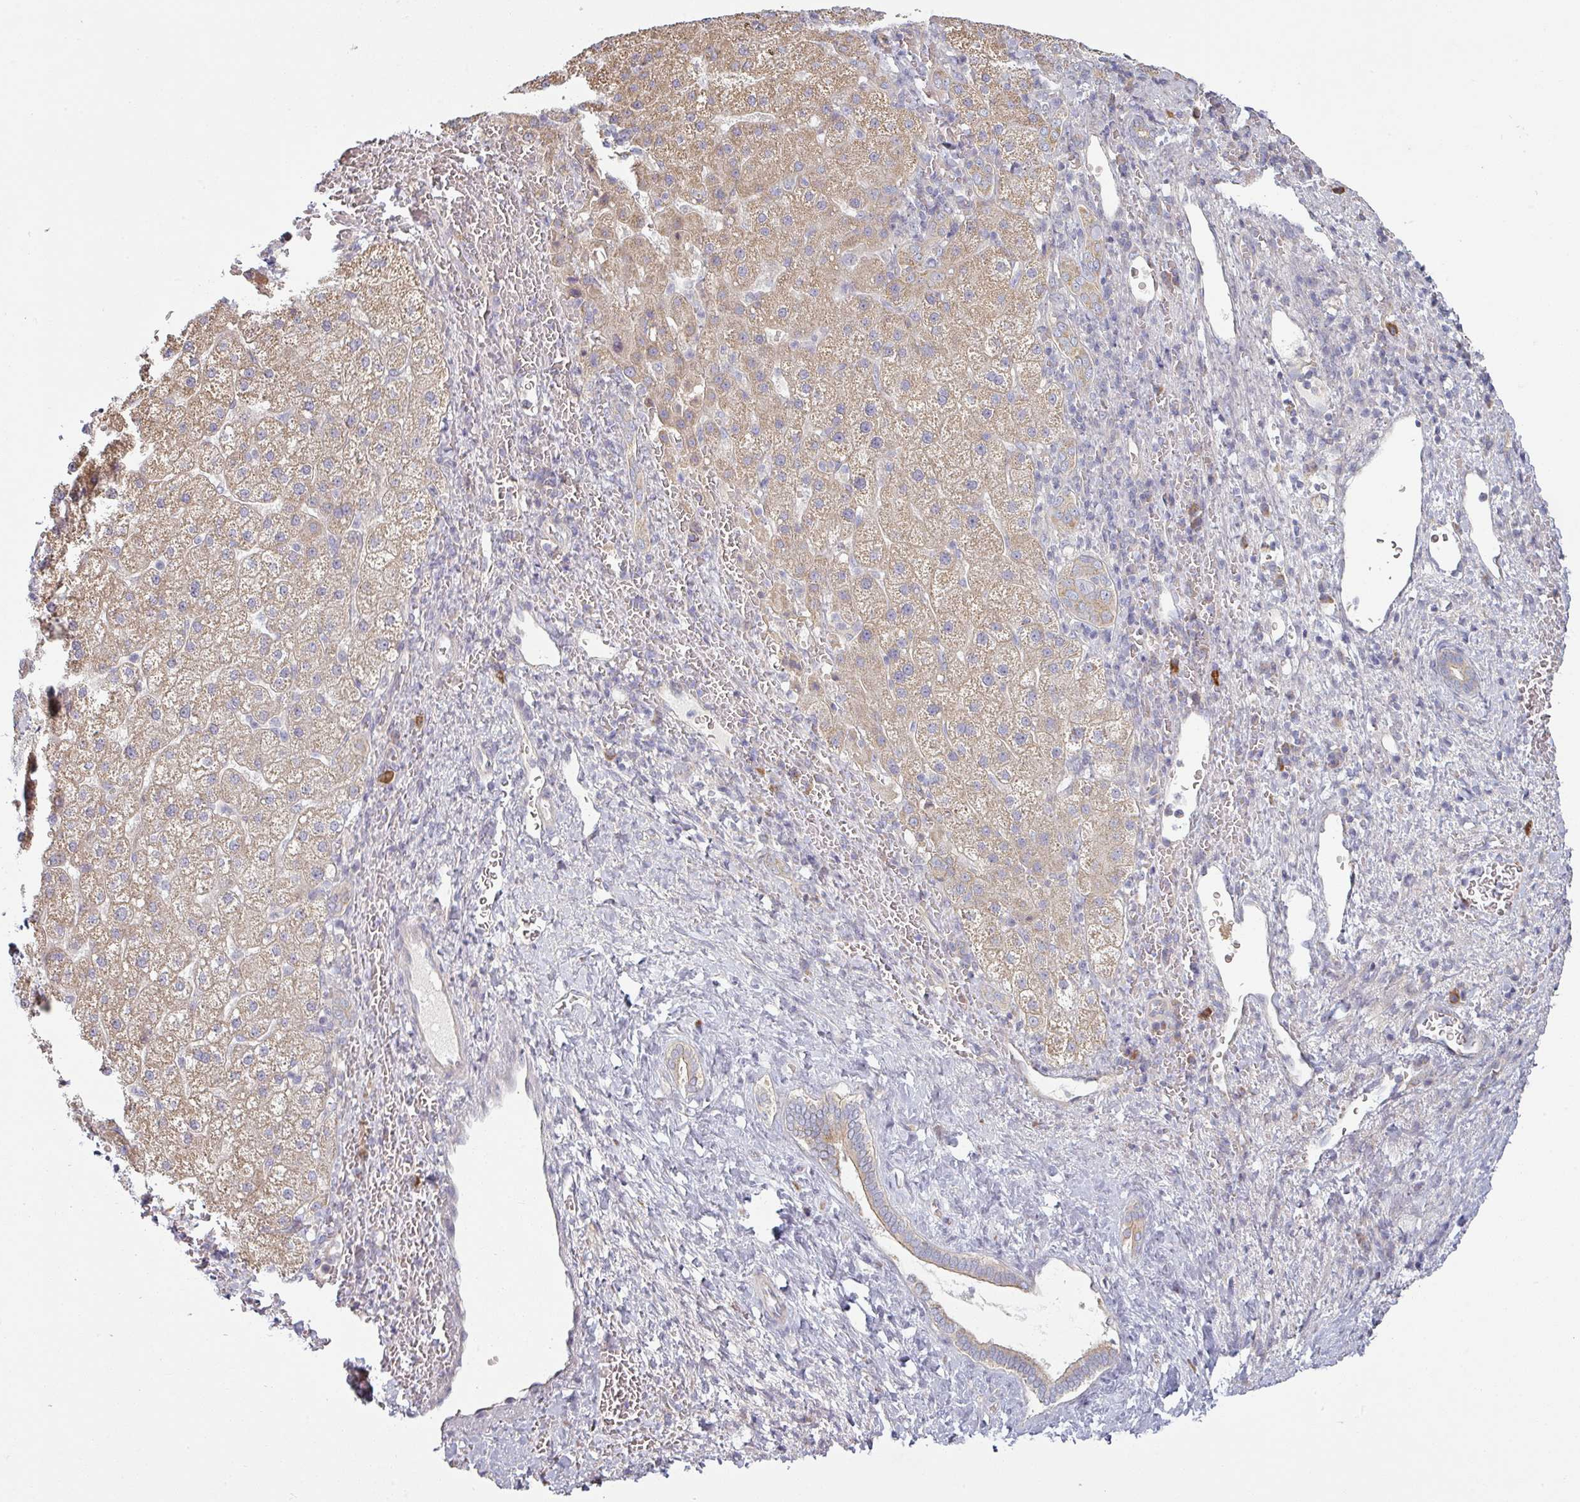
{"staining": {"intensity": "weak", "quantity": ">75%", "location": "cytoplasmic/membranous"}, "tissue": "liver cancer", "cell_type": "Tumor cells", "image_type": "cancer", "snomed": [{"axis": "morphology", "description": "Carcinoma, Hepatocellular, NOS"}, {"axis": "topography", "description": "Liver"}], "caption": "The photomicrograph exhibits immunohistochemical staining of hepatocellular carcinoma (liver). There is weak cytoplasmic/membranous expression is identified in about >75% of tumor cells.", "gene": "PLEKHJ1", "patient": {"sex": "male", "age": 57}}